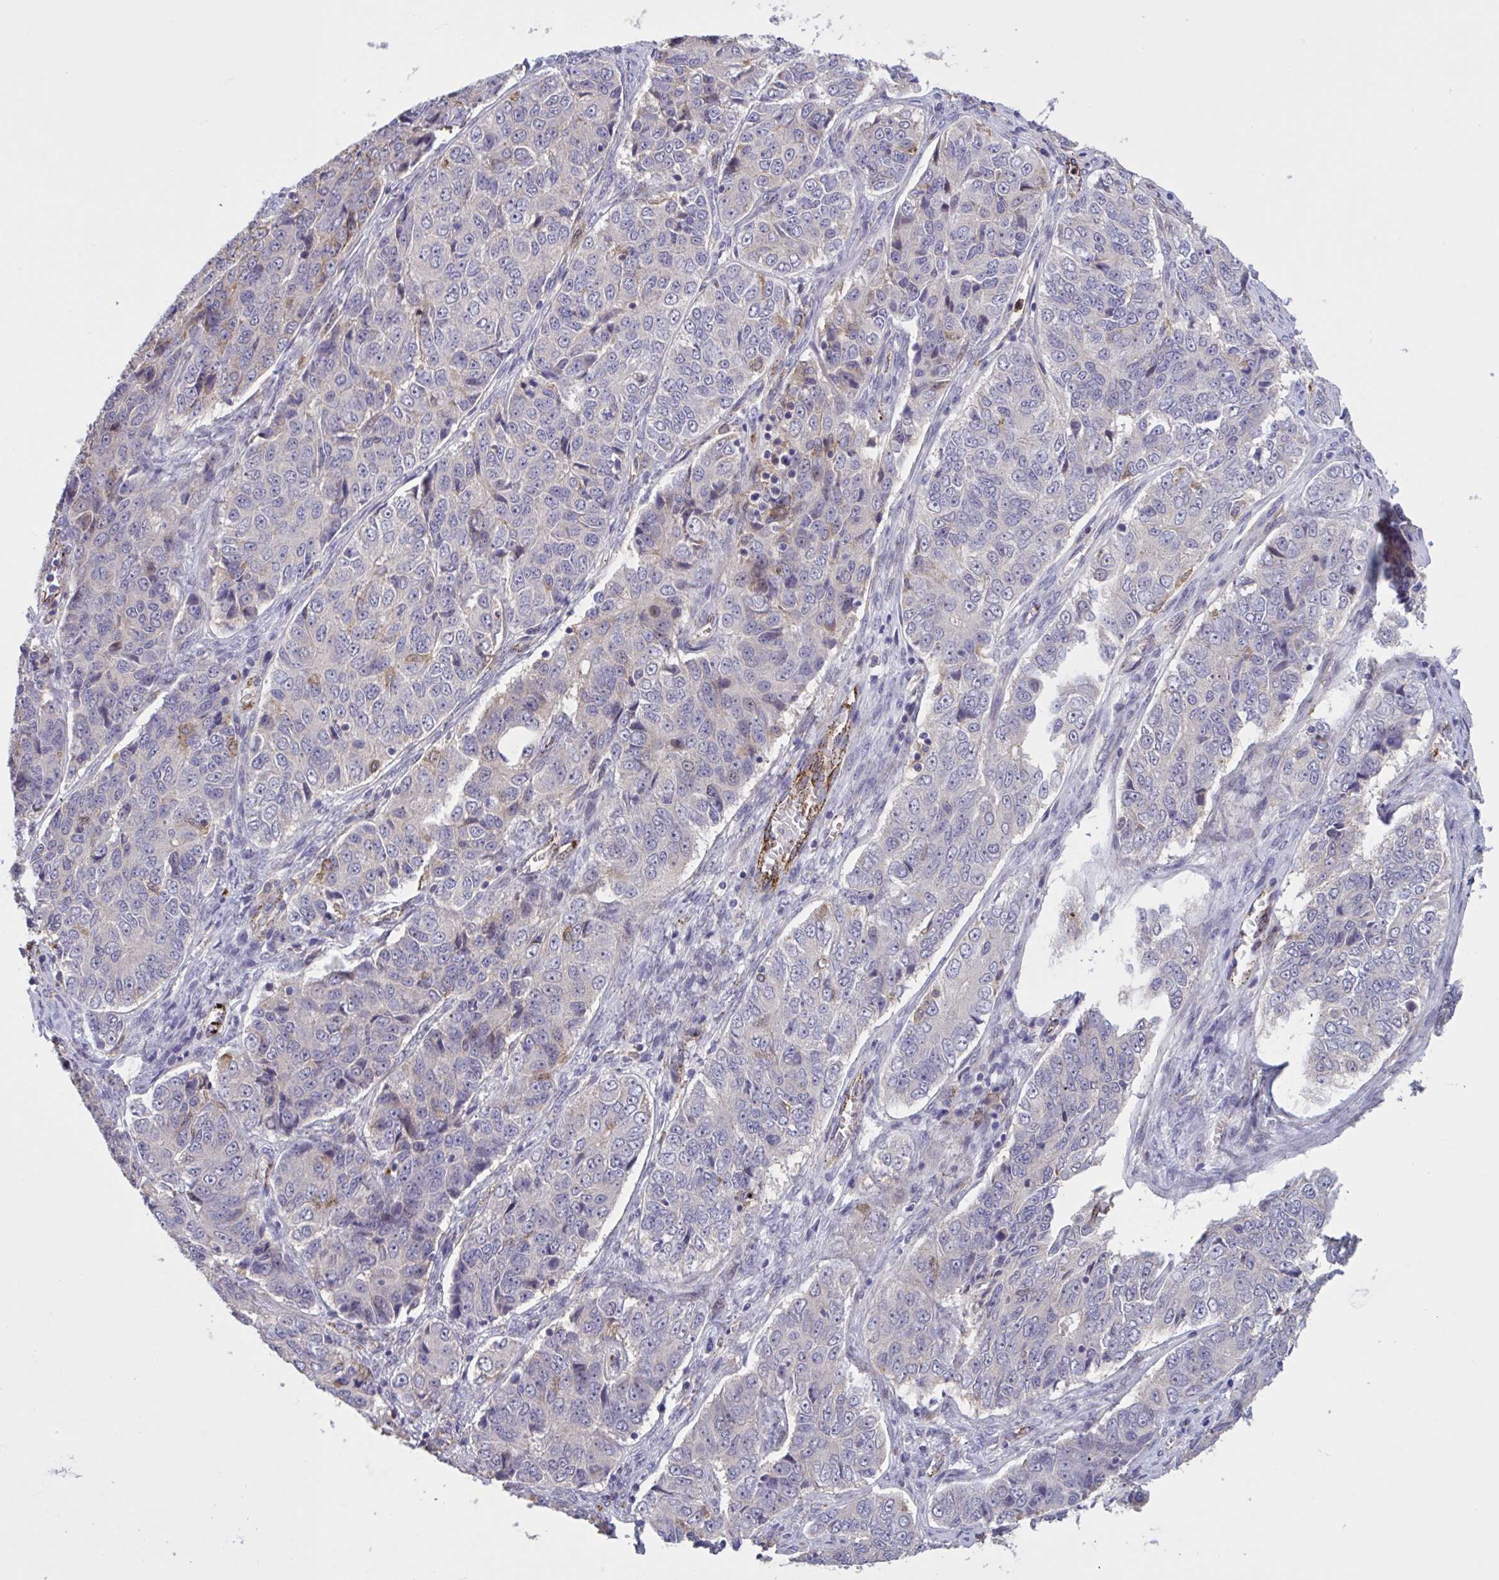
{"staining": {"intensity": "weak", "quantity": "<25%", "location": "cytoplasmic/membranous"}, "tissue": "ovarian cancer", "cell_type": "Tumor cells", "image_type": "cancer", "snomed": [{"axis": "morphology", "description": "Carcinoma, endometroid"}, {"axis": "topography", "description": "Ovary"}], "caption": "This is an immunohistochemistry (IHC) histopathology image of ovarian endometroid carcinoma. There is no staining in tumor cells.", "gene": "CD101", "patient": {"sex": "female", "age": 51}}